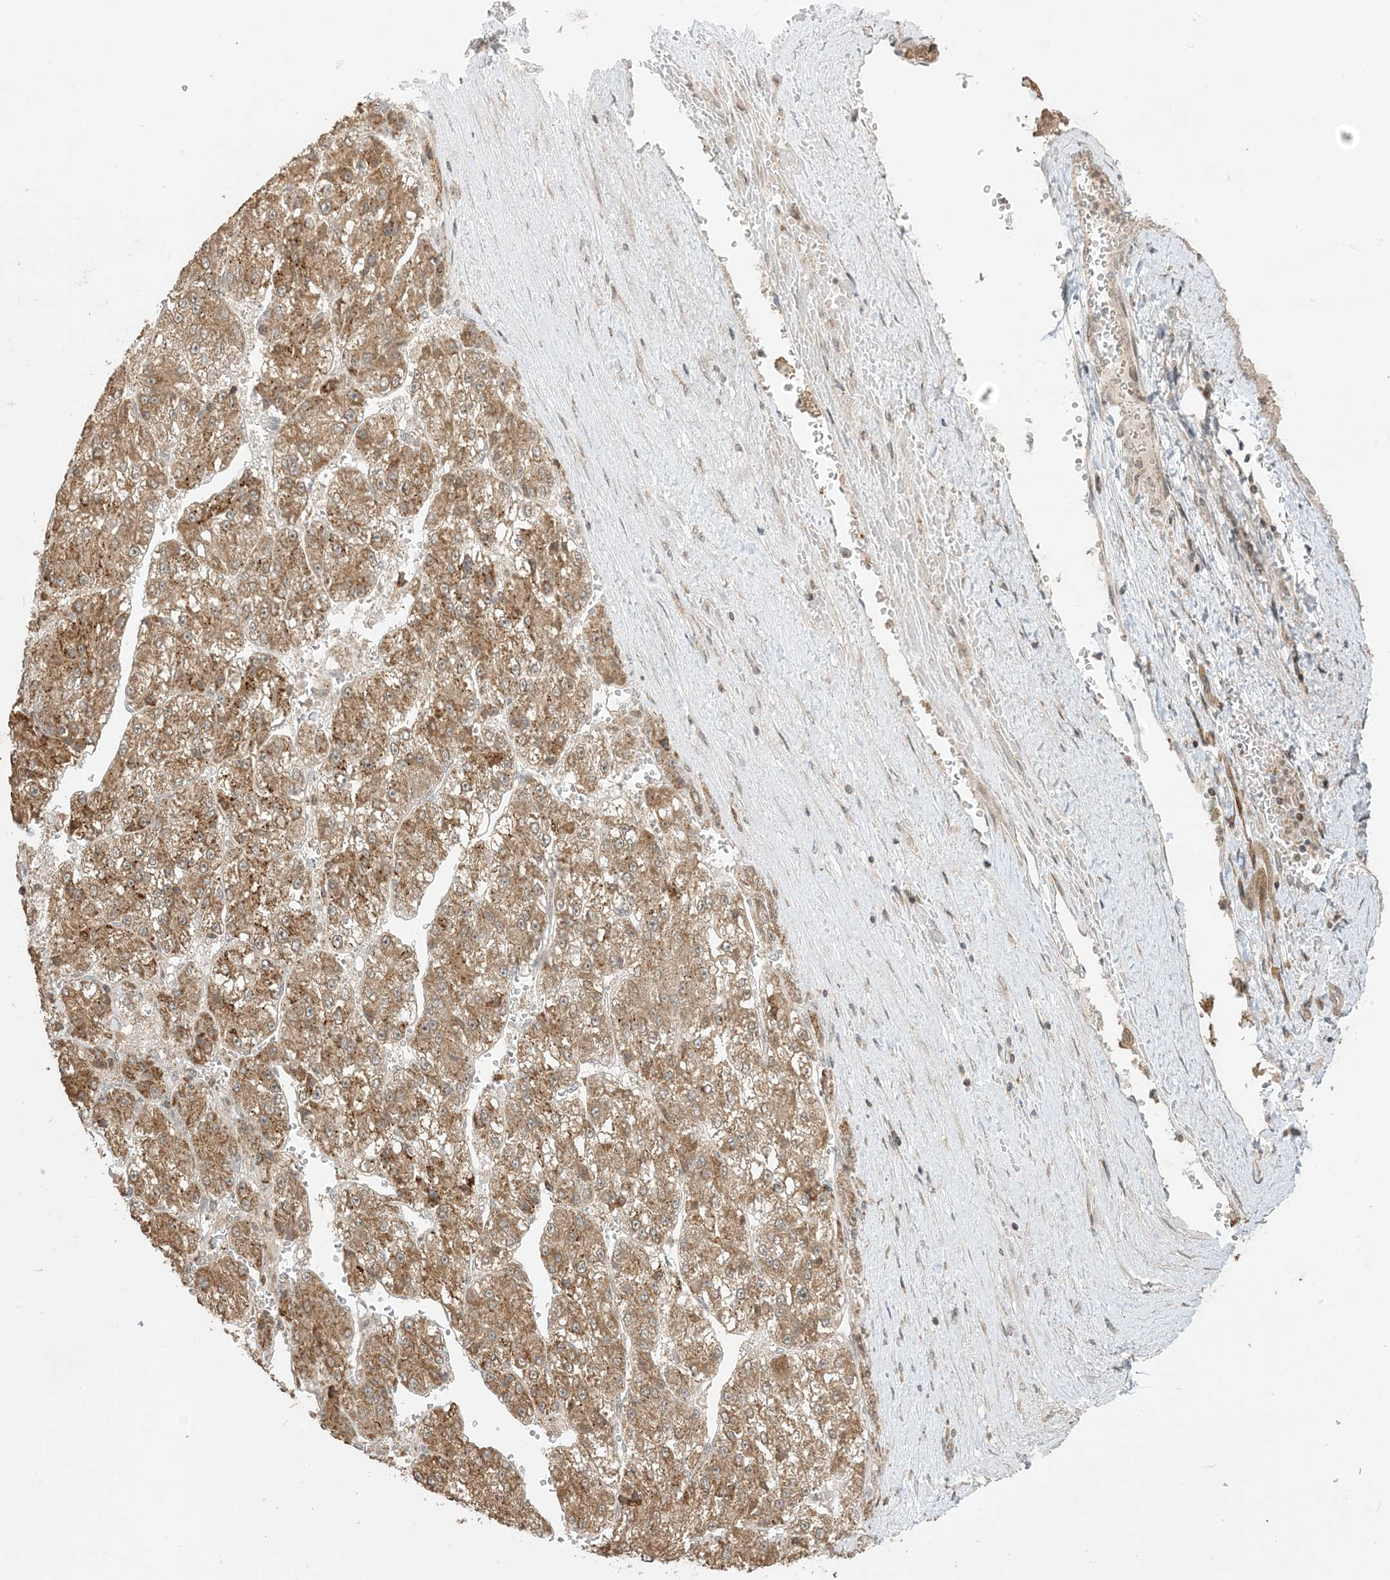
{"staining": {"intensity": "moderate", "quantity": ">75%", "location": "cytoplasmic/membranous"}, "tissue": "liver cancer", "cell_type": "Tumor cells", "image_type": "cancer", "snomed": [{"axis": "morphology", "description": "Carcinoma, Hepatocellular, NOS"}, {"axis": "topography", "description": "Liver"}], "caption": "Liver cancer (hepatocellular carcinoma) stained for a protein reveals moderate cytoplasmic/membranous positivity in tumor cells.", "gene": "PHLDB2", "patient": {"sex": "female", "age": 73}}